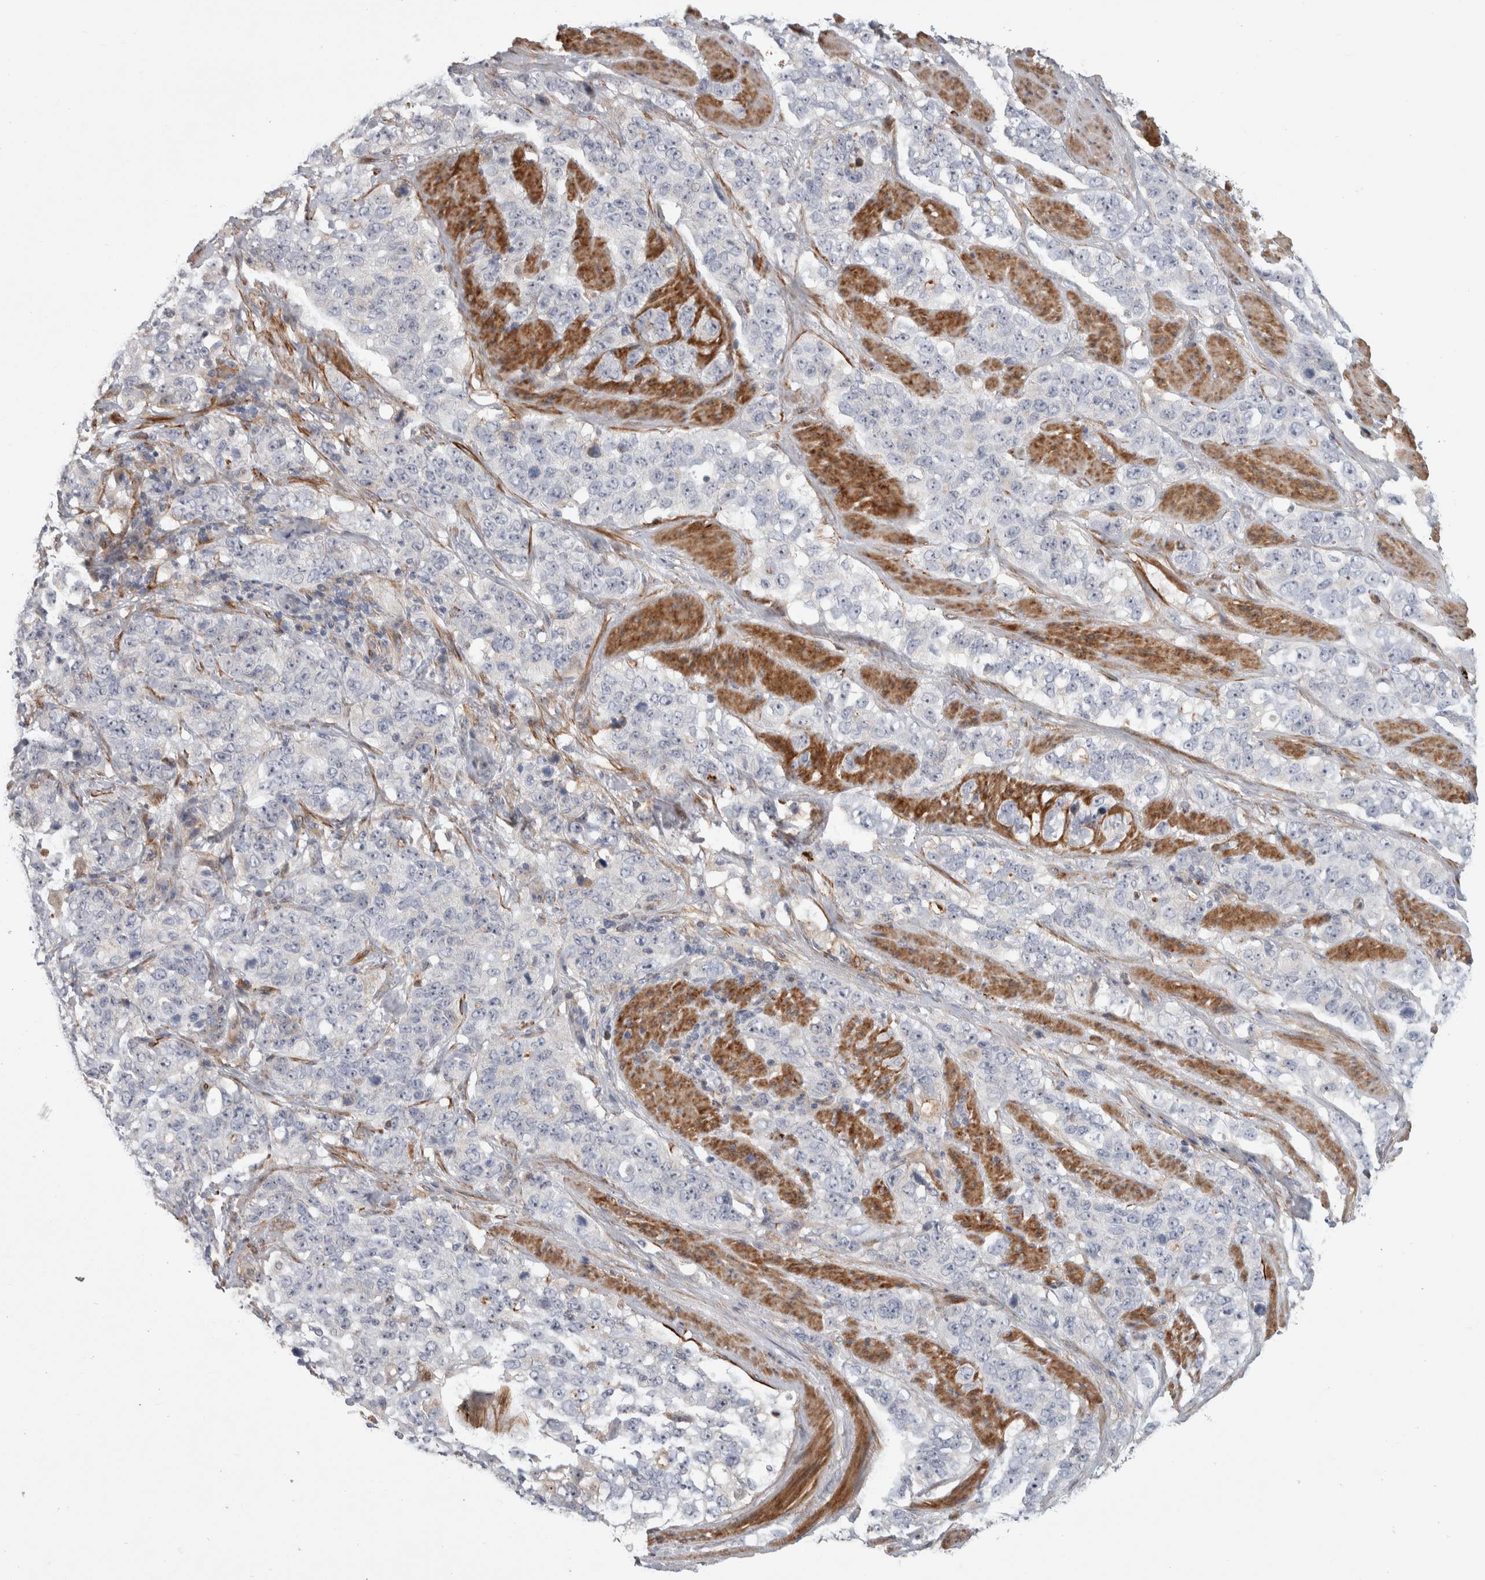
{"staining": {"intensity": "negative", "quantity": "none", "location": "none"}, "tissue": "stomach cancer", "cell_type": "Tumor cells", "image_type": "cancer", "snomed": [{"axis": "morphology", "description": "Adenocarcinoma, NOS"}, {"axis": "topography", "description": "Stomach"}], "caption": "This is an immunohistochemistry (IHC) photomicrograph of human stomach cancer. There is no expression in tumor cells.", "gene": "PSMG3", "patient": {"sex": "male", "age": 48}}